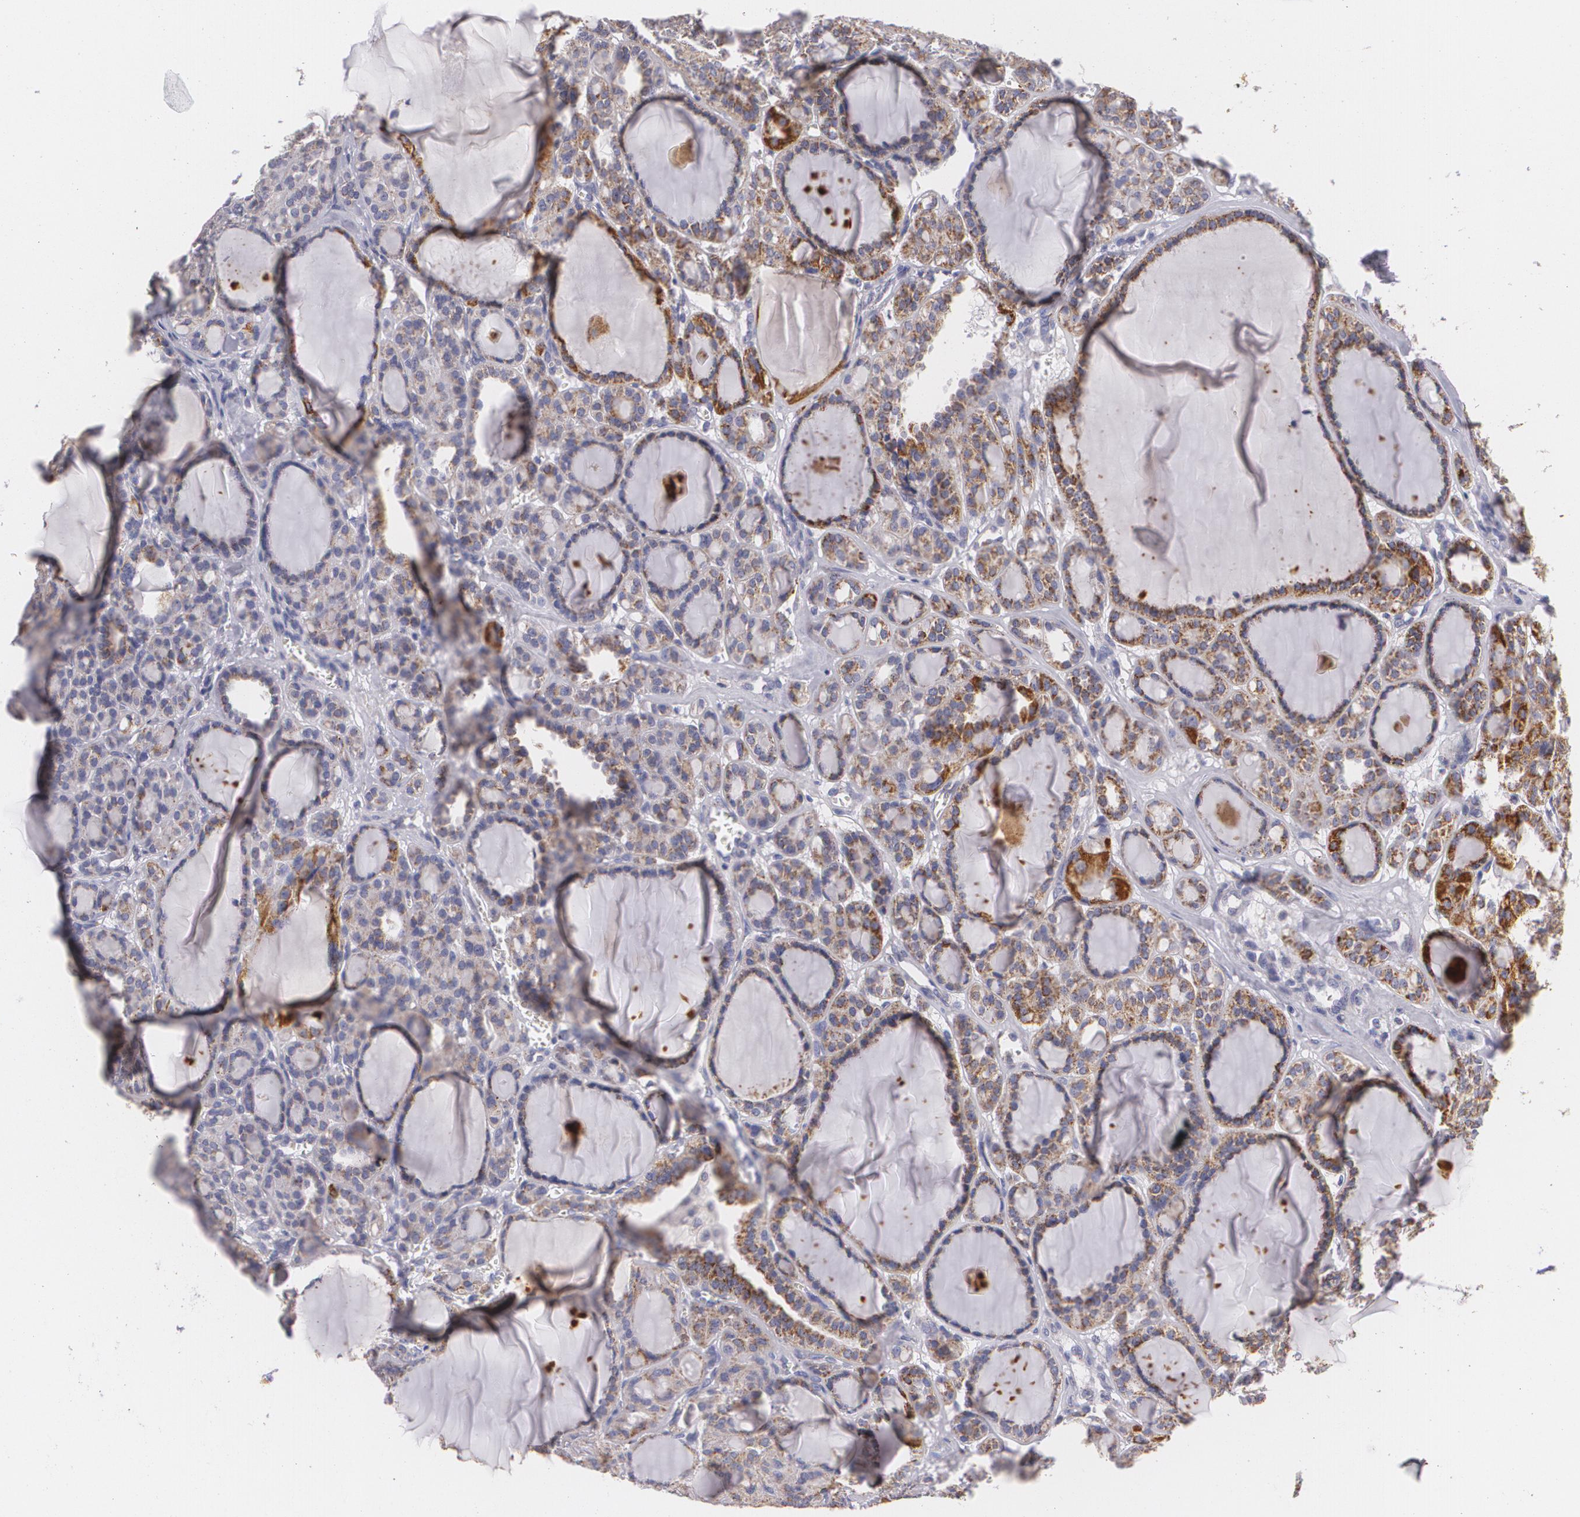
{"staining": {"intensity": "moderate", "quantity": "<25%", "location": "cytoplasmic/membranous"}, "tissue": "thyroid cancer", "cell_type": "Tumor cells", "image_type": "cancer", "snomed": [{"axis": "morphology", "description": "Follicular adenoma carcinoma, NOS"}, {"axis": "topography", "description": "Thyroid gland"}], "caption": "The micrograph shows staining of follicular adenoma carcinoma (thyroid), revealing moderate cytoplasmic/membranous protein staining (brown color) within tumor cells.", "gene": "CILK1", "patient": {"sex": "female", "age": 71}}